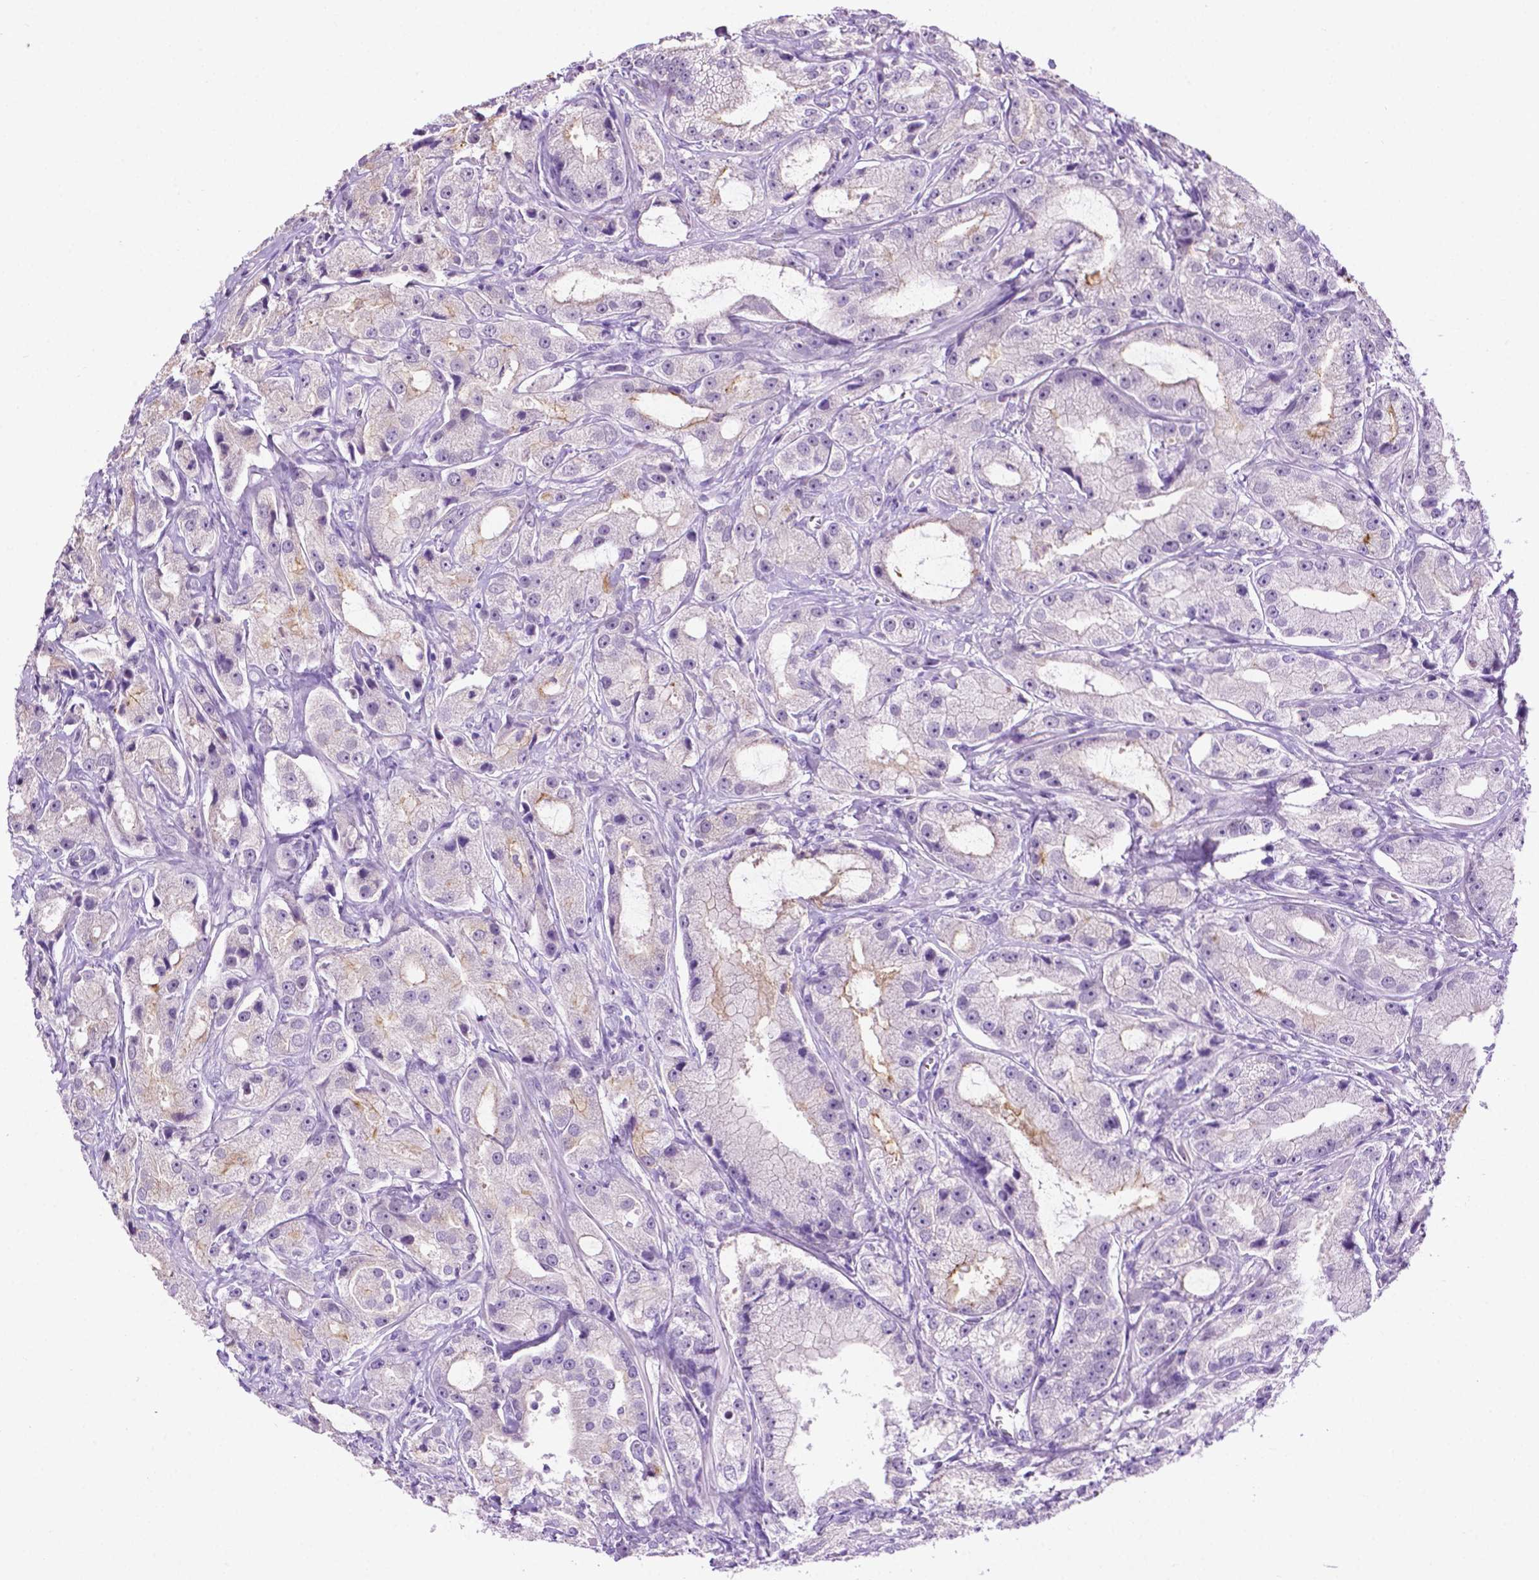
{"staining": {"intensity": "negative", "quantity": "none", "location": "none"}, "tissue": "prostate cancer", "cell_type": "Tumor cells", "image_type": "cancer", "snomed": [{"axis": "morphology", "description": "Adenocarcinoma, High grade"}, {"axis": "topography", "description": "Prostate"}], "caption": "This photomicrograph is of prostate cancer (adenocarcinoma (high-grade)) stained with immunohistochemistry (IHC) to label a protein in brown with the nuclei are counter-stained blue. There is no expression in tumor cells.", "gene": "MMP27", "patient": {"sex": "male", "age": 64}}